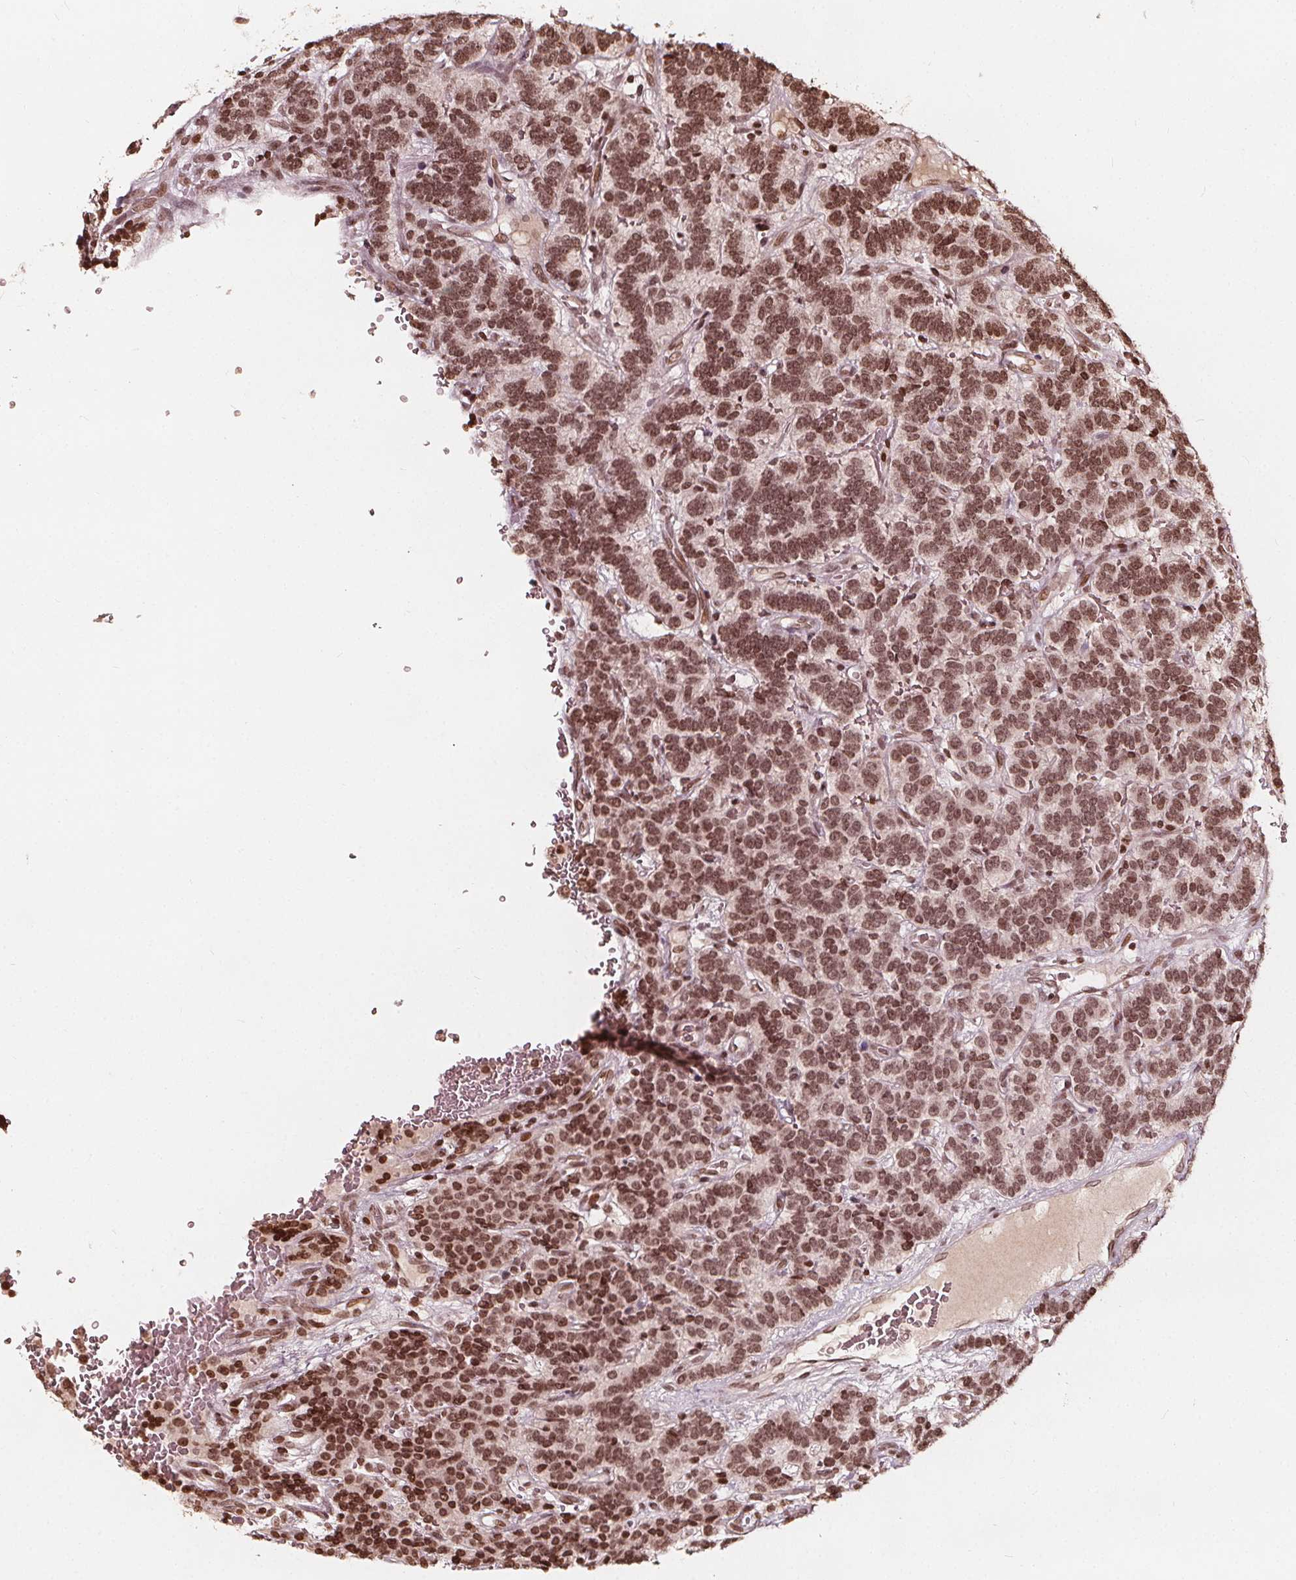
{"staining": {"intensity": "moderate", "quantity": ">75%", "location": "nuclear"}, "tissue": "carcinoid", "cell_type": "Tumor cells", "image_type": "cancer", "snomed": [{"axis": "morphology", "description": "Carcinoid, malignant, NOS"}, {"axis": "topography", "description": "Pancreas"}], "caption": "Carcinoid was stained to show a protein in brown. There is medium levels of moderate nuclear expression in about >75% of tumor cells.", "gene": "H3C14", "patient": {"sex": "male", "age": 36}}